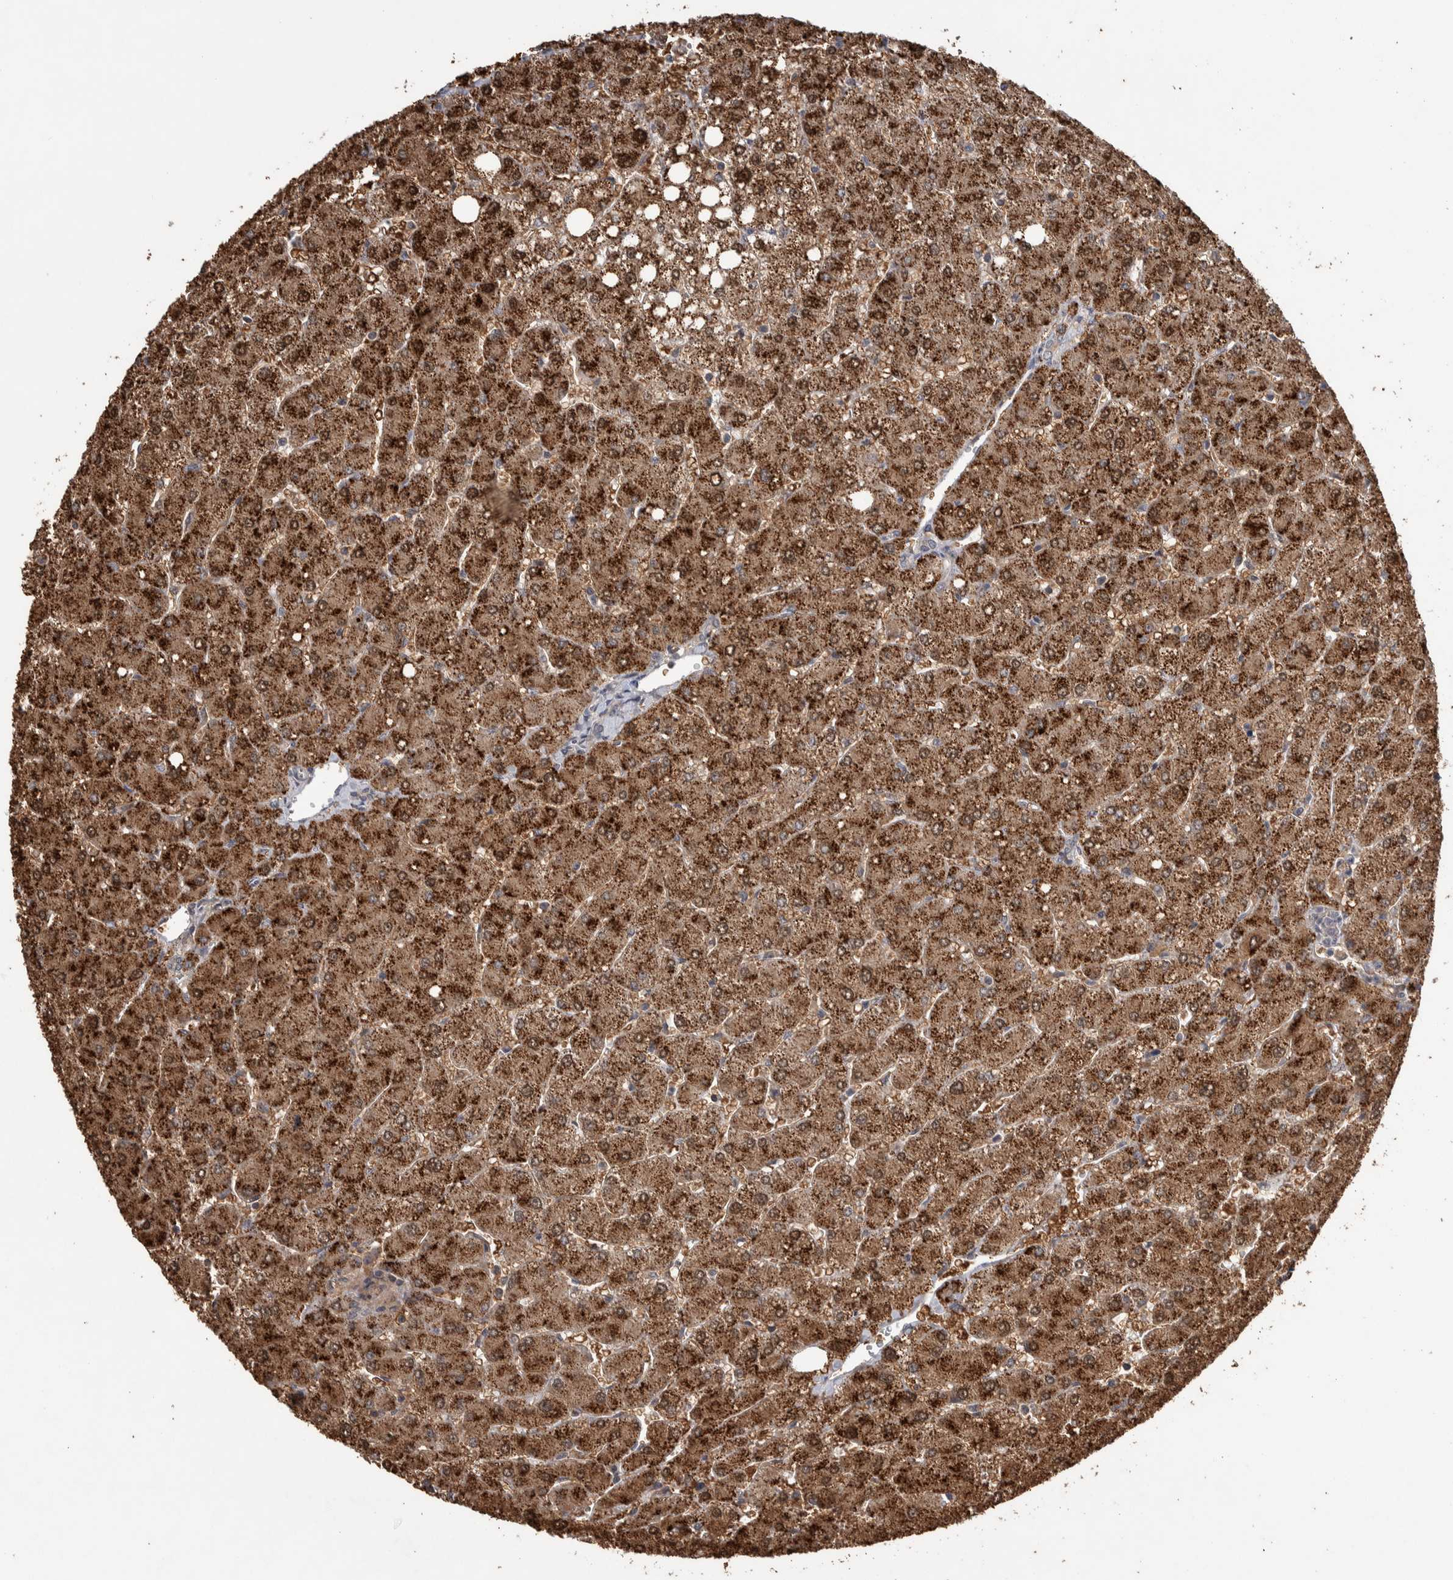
{"staining": {"intensity": "weak", "quantity": ">75%", "location": "cytoplasmic/membranous"}, "tissue": "liver", "cell_type": "Cholangiocytes", "image_type": "normal", "snomed": [{"axis": "morphology", "description": "Normal tissue, NOS"}, {"axis": "topography", "description": "Liver"}], "caption": "A low amount of weak cytoplasmic/membranous staining is present in approximately >75% of cholangiocytes in benign liver. The staining is performed using DAB (3,3'-diaminobenzidine) brown chromogen to label protein expression. The nuclei are counter-stained blue using hematoxylin.", "gene": "DVL2", "patient": {"sex": "male", "age": 55}}